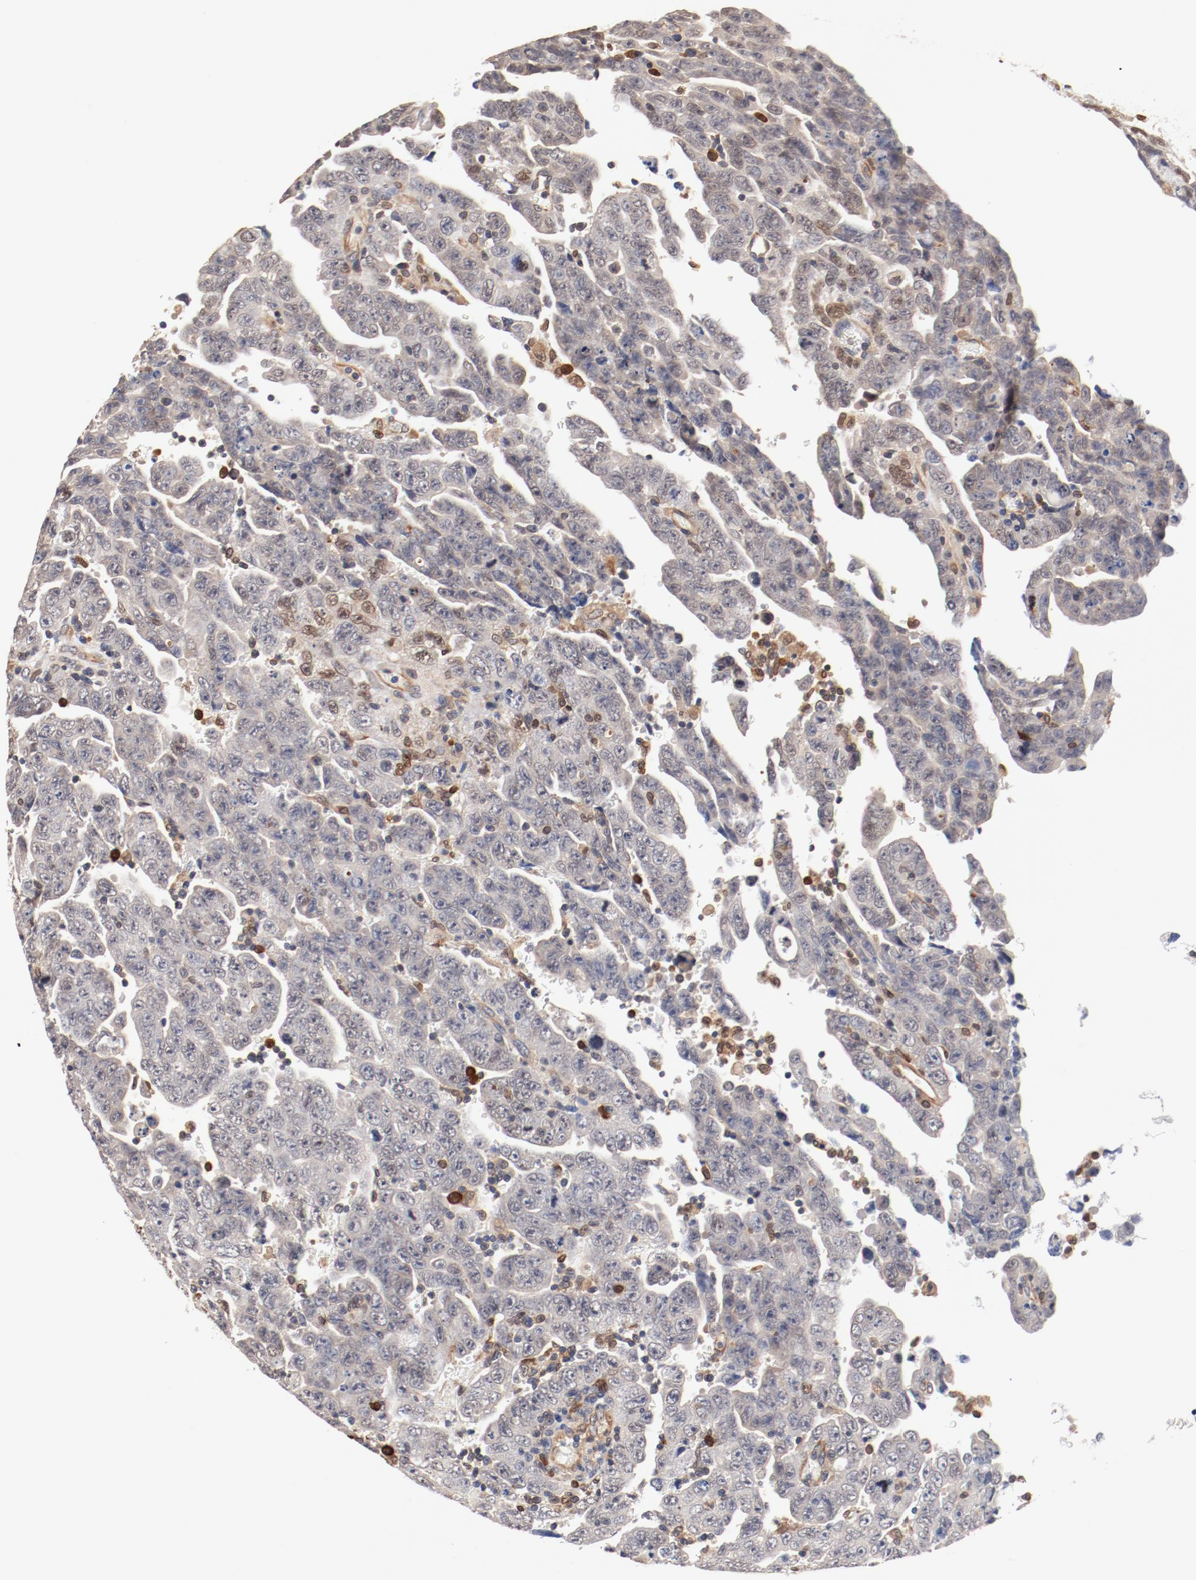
{"staining": {"intensity": "weak", "quantity": "25%-75%", "location": "cytoplasmic/membranous"}, "tissue": "testis cancer", "cell_type": "Tumor cells", "image_type": "cancer", "snomed": [{"axis": "morphology", "description": "Carcinoma, Embryonal, NOS"}, {"axis": "topography", "description": "Testis"}], "caption": "Testis embryonal carcinoma stained for a protein (brown) exhibits weak cytoplasmic/membranous positive staining in about 25%-75% of tumor cells.", "gene": "UBE2J1", "patient": {"sex": "male", "age": 28}}